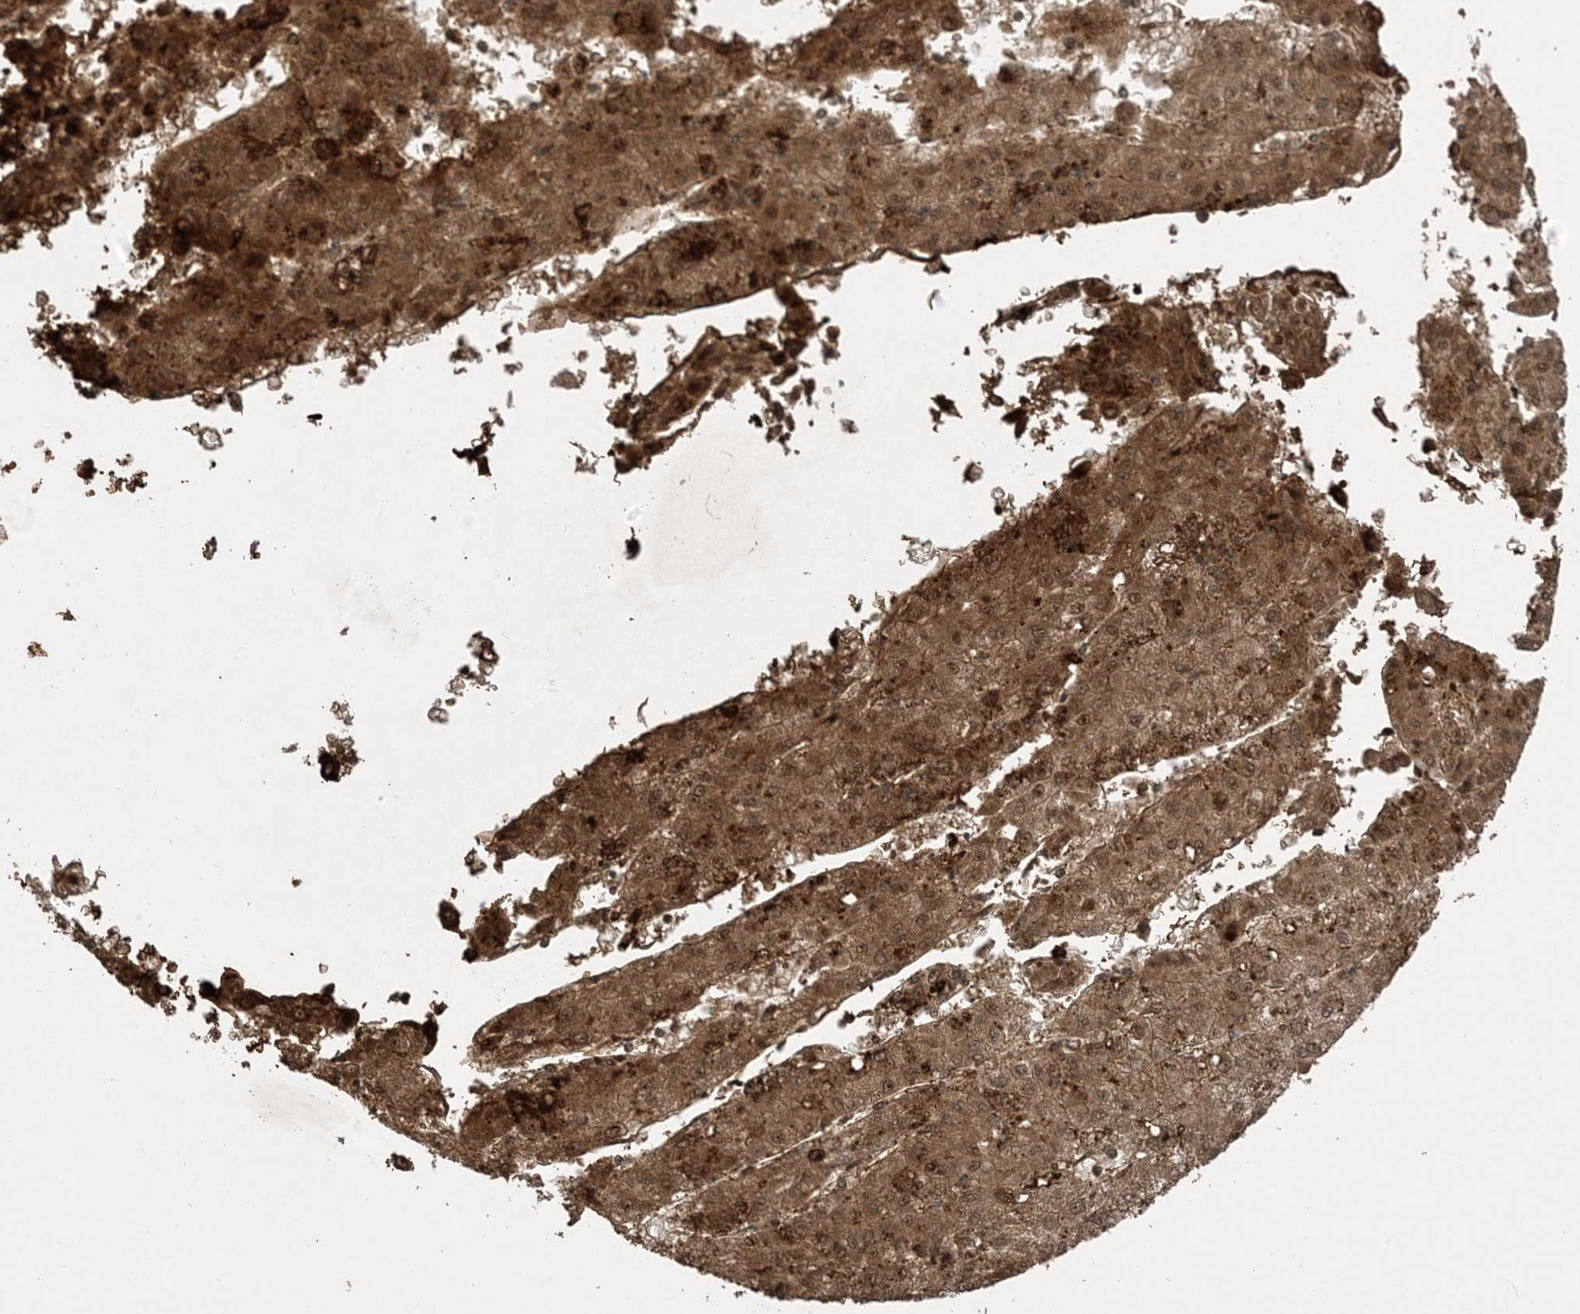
{"staining": {"intensity": "moderate", "quantity": ">75%", "location": "cytoplasmic/membranous,nuclear"}, "tissue": "liver cancer", "cell_type": "Tumor cells", "image_type": "cancer", "snomed": [{"axis": "morphology", "description": "Carcinoma, Hepatocellular, NOS"}, {"axis": "topography", "description": "Liver"}], "caption": "Liver cancer (hepatocellular carcinoma) tissue demonstrates moderate cytoplasmic/membranous and nuclear positivity in about >75% of tumor cells, visualized by immunohistochemistry.", "gene": "PUSL1", "patient": {"sex": "male", "age": 72}}